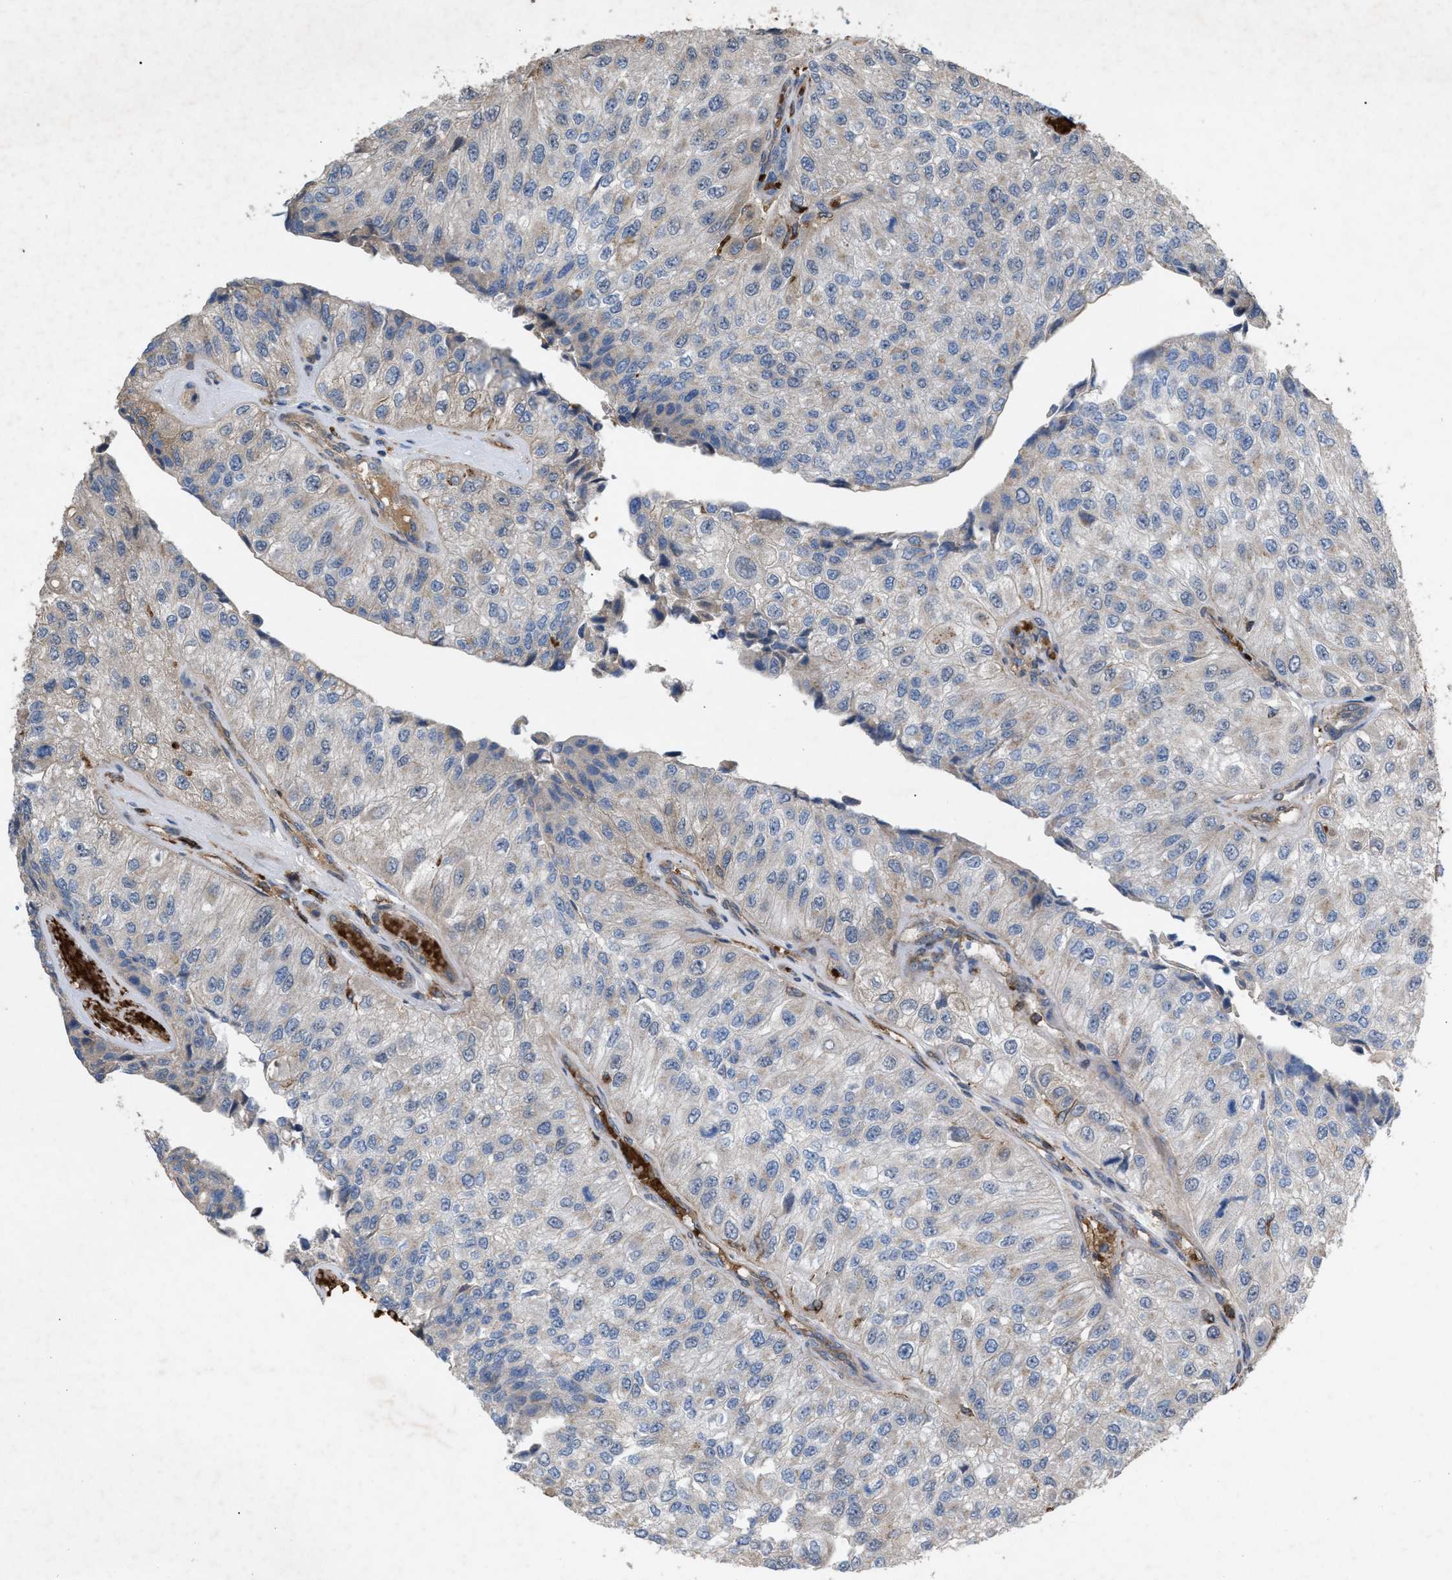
{"staining": {"intensity": "negative", "quantity": "none", "location": "none"}, "tissue": "urothelial cancer", "cell_type": "Tumor cells", "image_type": "cancer", "snomed": [{"axis": "morphology", "description": "Urothelial carcinoma, High grade"}, {"axis": "topography", "description": "Kidney"}, {"axis": "topography", "description": "Urinary bladder"}], "caption": "High power microscopy histopathology image of an immunohistochemistry histopathology image of high-grade urothelial carcinoma, revealing no significant positivity in tumor cells.", "gene": "GCC1", "patient": {"sex": "male", "age": 77}}